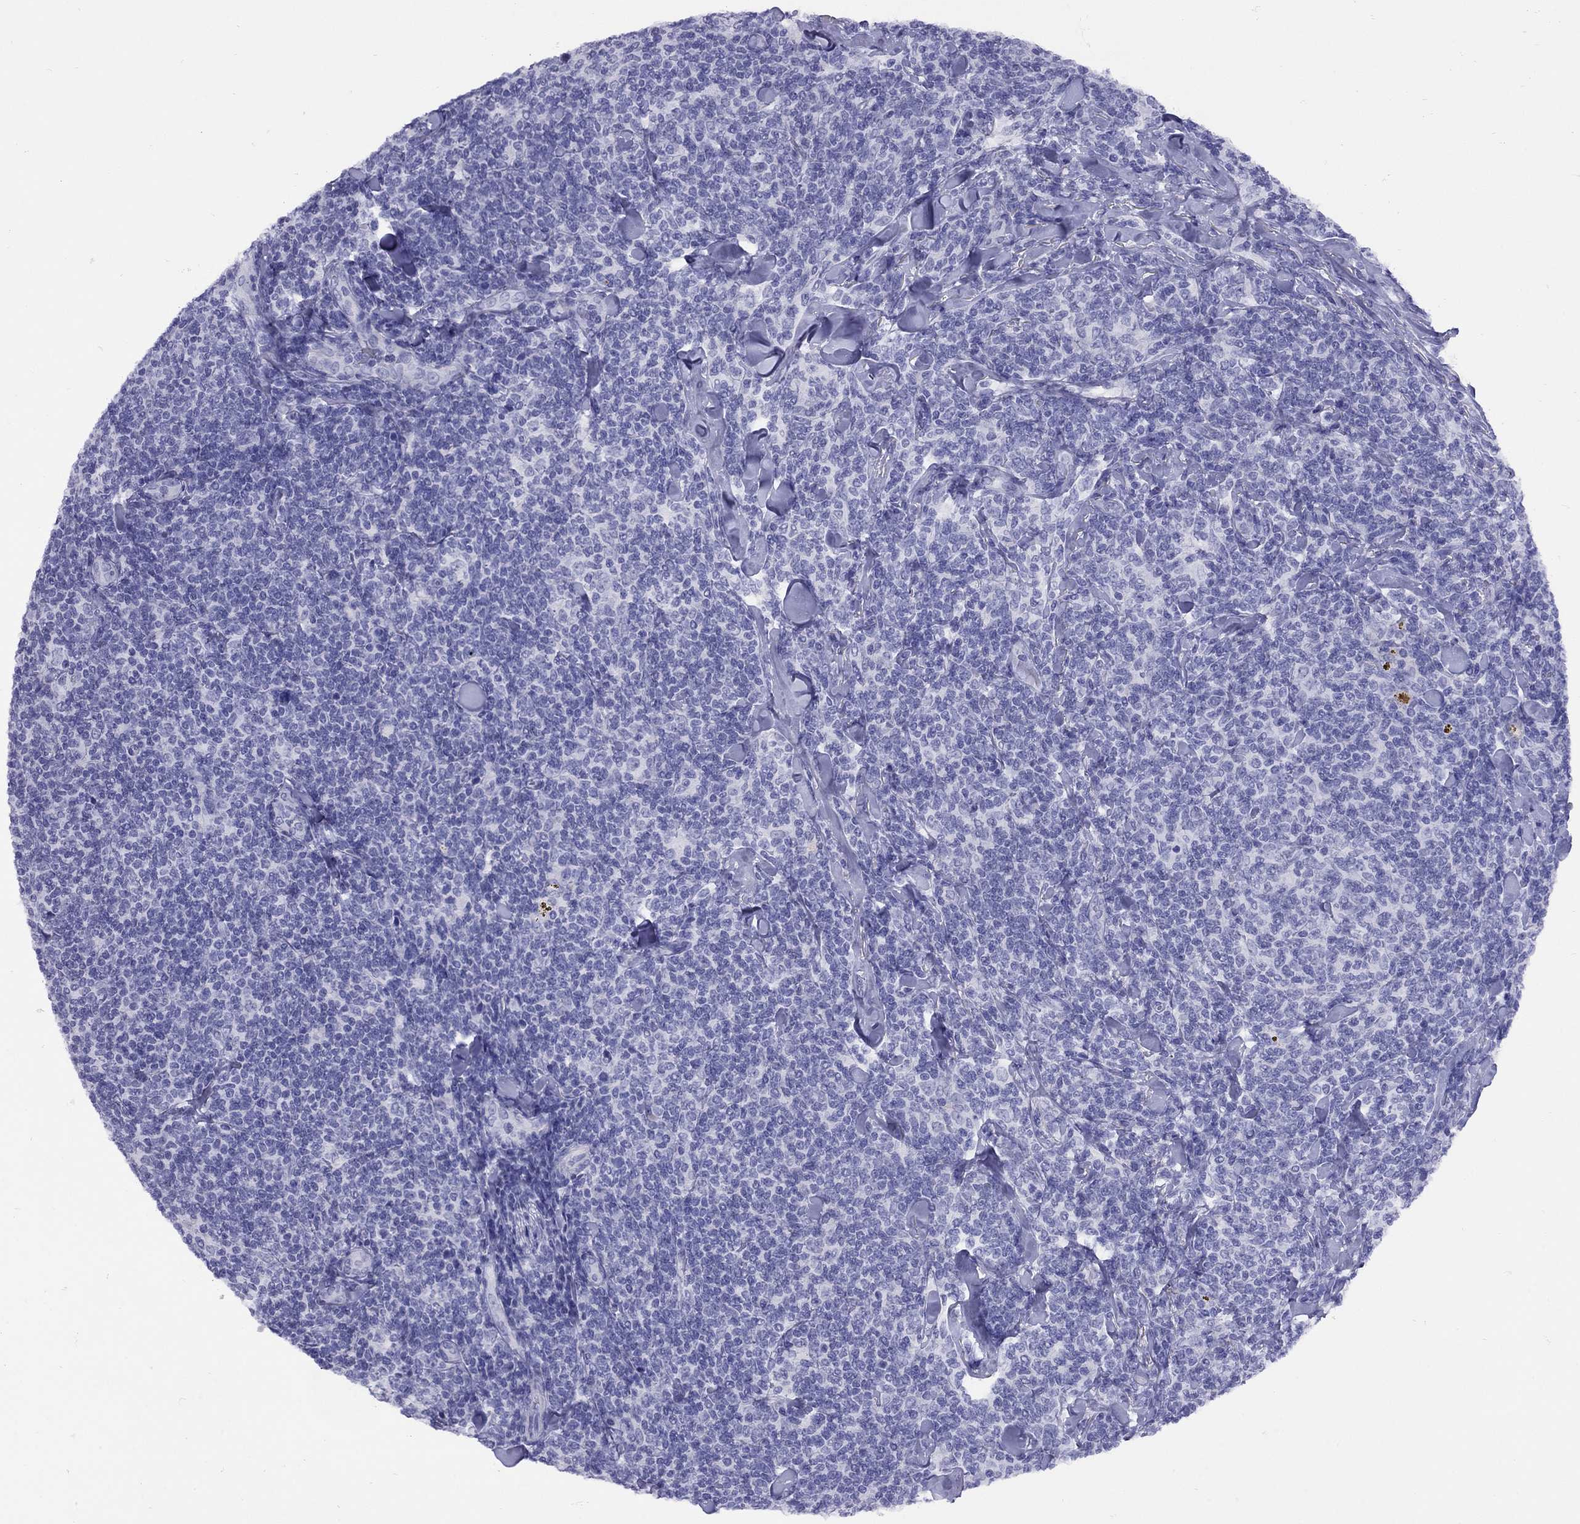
{"staining": {"intensity": "negative", "quantity": "none", "location": "none"}, "tissue": "lymphoma", "cell_type": "Tumor cells", "image_type": "cancer", "snomed": [{"axis": "morphology", "description": "Malignant lymphoma, non-Hodgkin's type, Low grade"}, {"axis": "topography", "description": "Lymph node"}], "caption": "An immunohistochemistry image of malignant lymphoma, non-Hodgkin's type (low-grade) is shown. There is no staining in tumor cells of malignant lymphoma, non-Hodgkin's type (low-grade).", "gene": "GRIA2", "patient": {"sex": "female", "age": 56}}